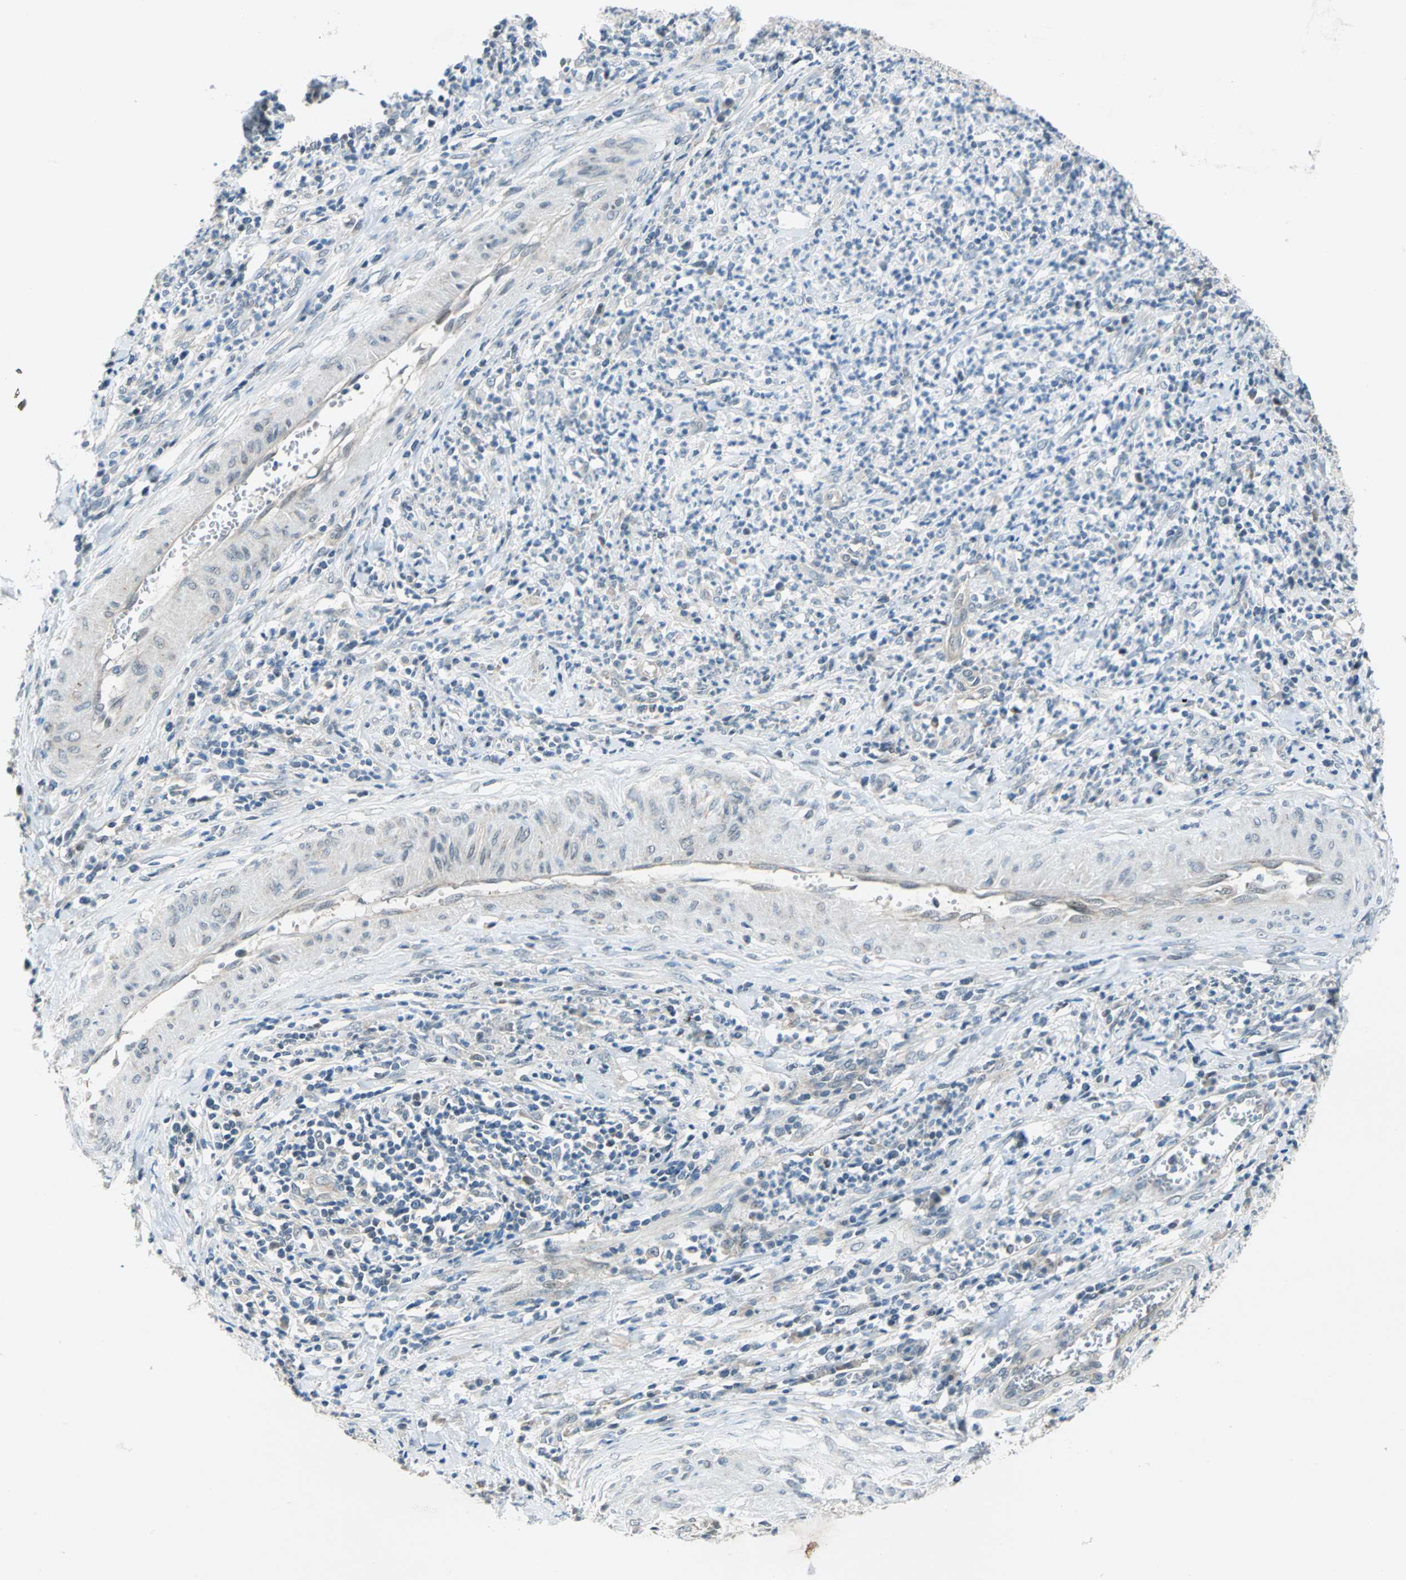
{"staining": {"intensity": "weak", "quantity": ">75%", "location": "cytoplasmic/membranous,nuclear"}, "tissue": "cervical cancer", "cell_type": "Tumor cells", "image_type": "cancer", "snomed": [{"axis": "morphology", "description": "Squamous cell carcinoma, NOS"}, {"axis": "topography", "description": "Cervix"}], "caption": "An image of cervical cancer (squamous cell carcinoma) stained for a protein shows weak cytoplasmic/membranous and nuclear brown staining in tumor cells.", "gene": "PIN1", "patient": {"sex": "female", "age": 32}}